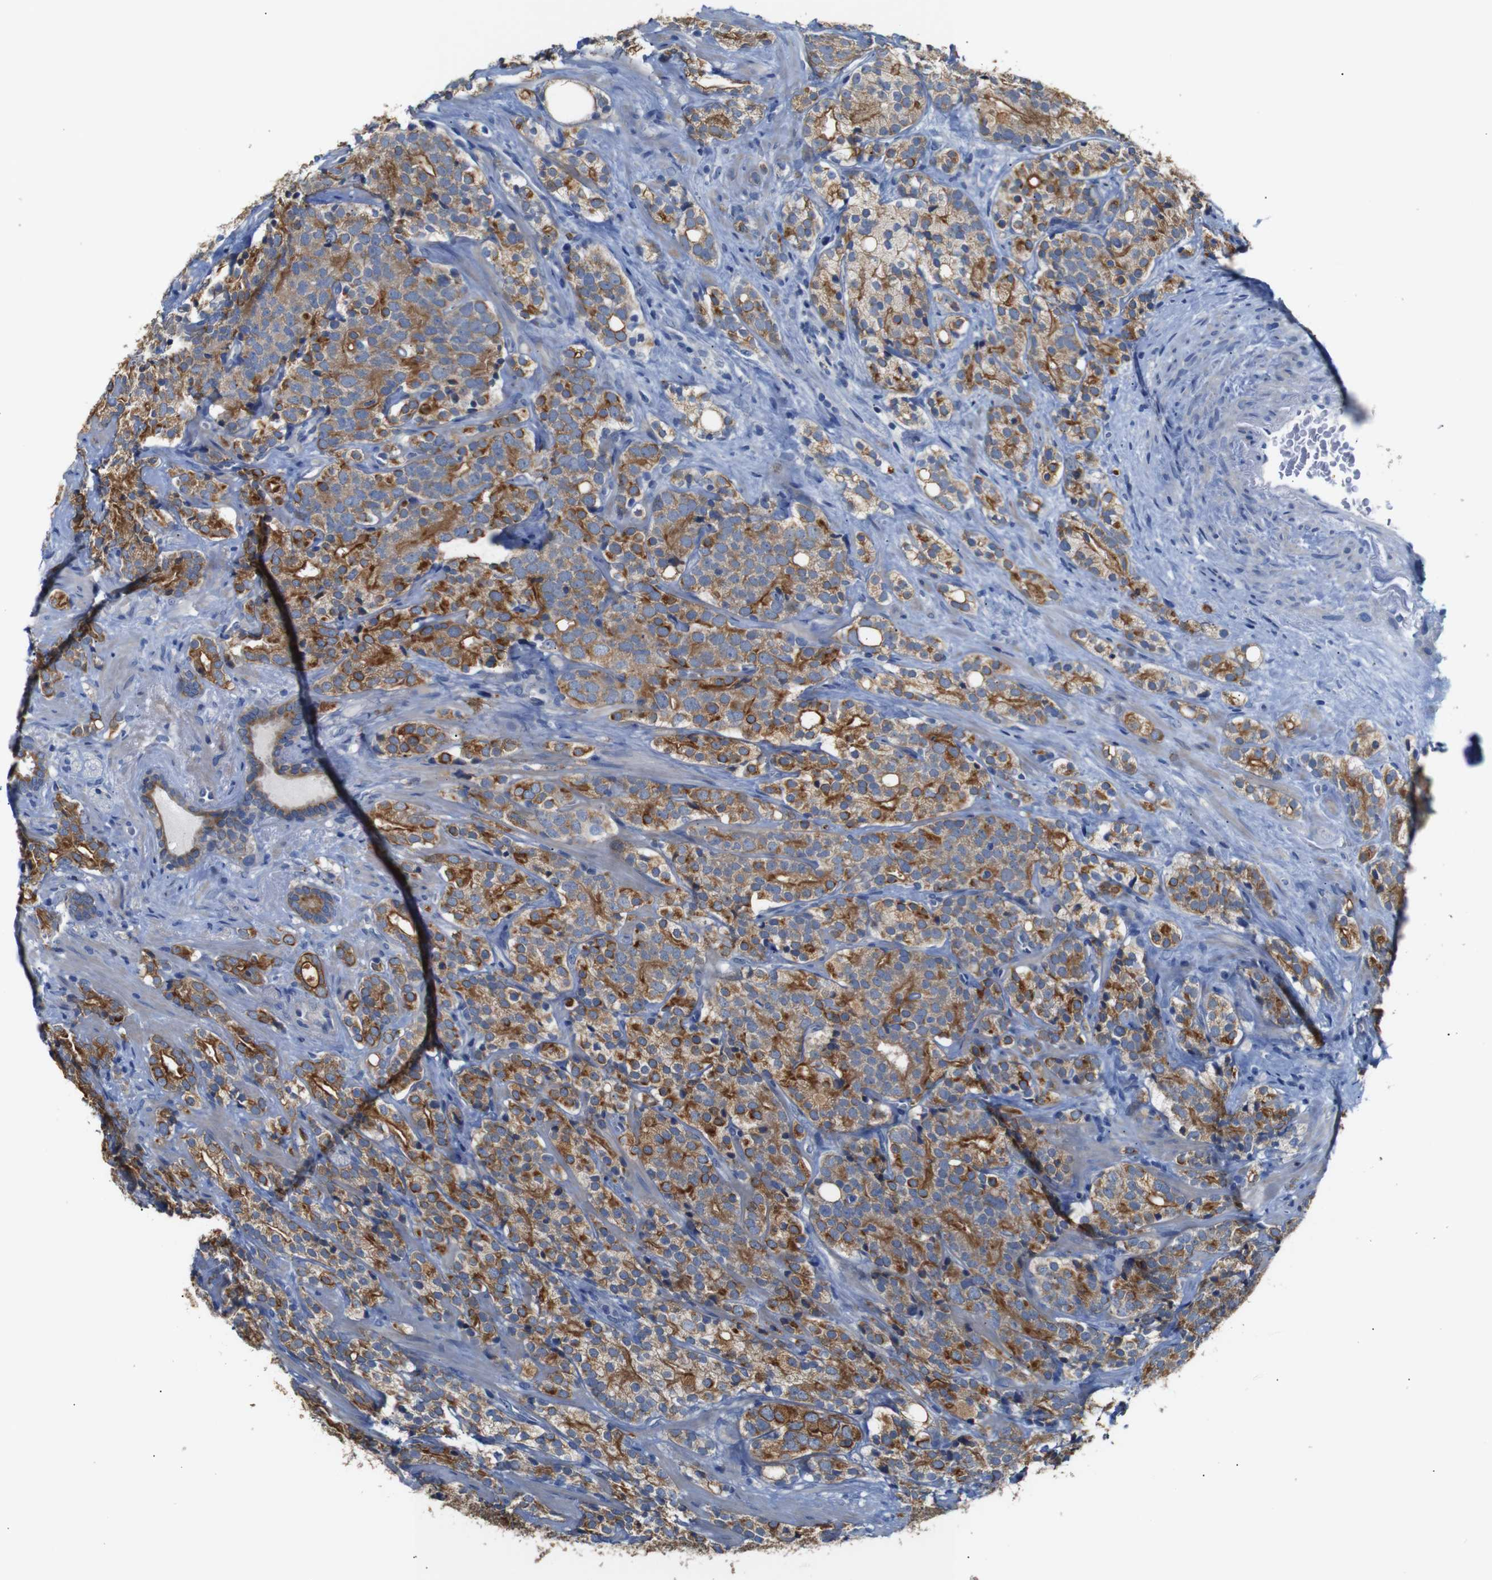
{"staining": {"intensity": "strong", "quantity": ">75%", "location": "cytoplasmic/membranous"}, "tissue": "prostate cancer", "cell_type": "Tumor cells", "image_type": "cancer", "snomed": [{"axis": "morphology", "description": "Adenocarcinoma, High grade"}, {"axis": "topography", "description": "Prostate"}], "caption": "Protein analysis of prostate cancer tissue demonstrates strong cytoplasmic/membranous expression in about >75% of tumor cells. The staining was performed using DAB to visualize the protein expression in brown, while the nuclei were stained in blue with hematoxylin (Magnification: 20x).", "gene": "ALOX15", "patient": {"sex": "male", "age": 71}}